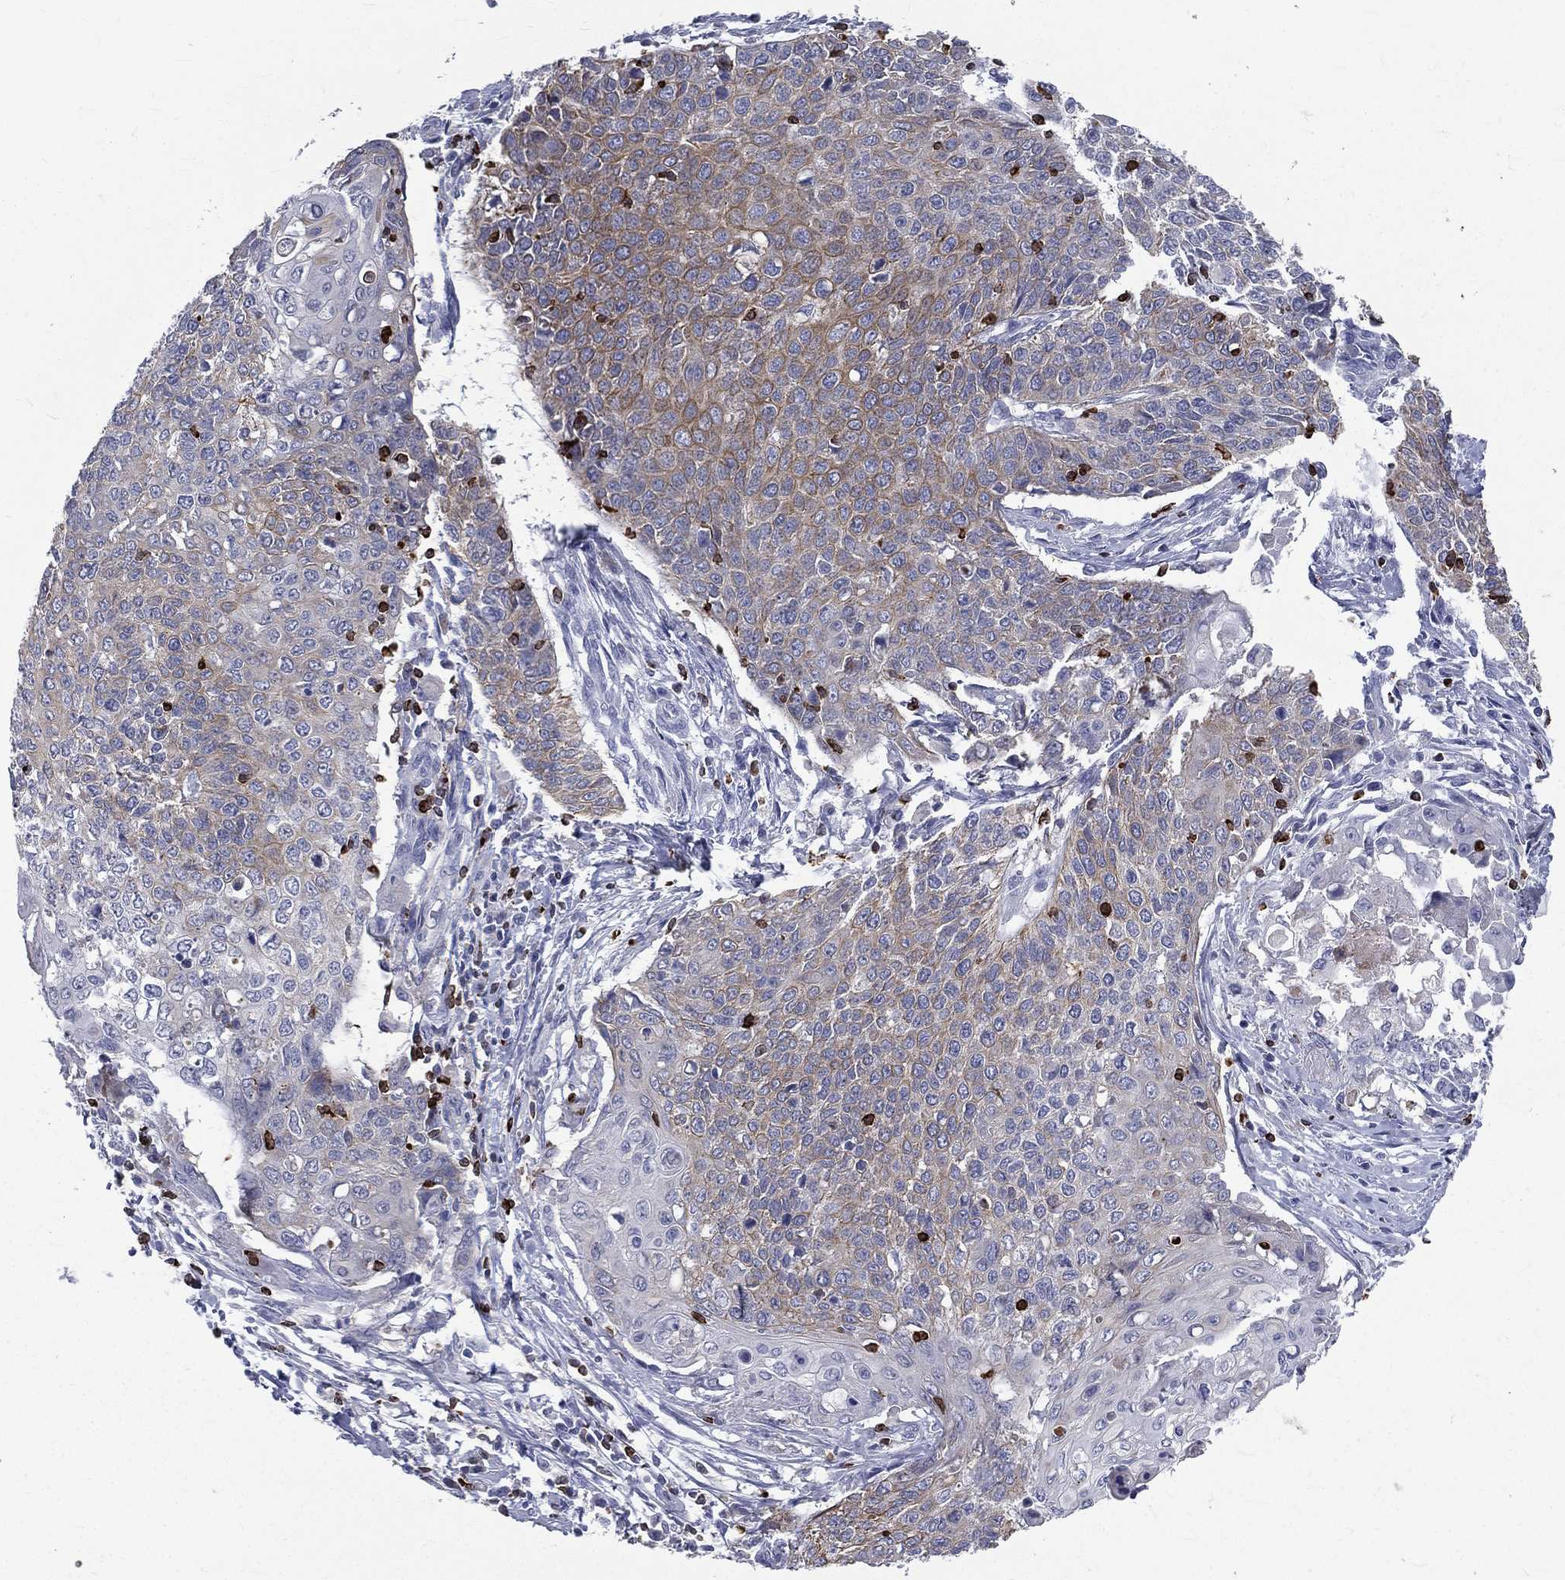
{"staining": {"intensity": "weak", "quantity": "<25%", "location": "cytoplasmic/membranous"}, "tissue": "cervical cancer", "cell_type": "Tumor cells", "image_type": "cancer", "snomed": [{"axis": "morphology", "description": "Squamous cell carcinoma, NOS"}, {"axis": "topography", "description": "Cervix"}], "caption": "This photomicrograph is of cervical cancer stained with IHC to label a protein in brown with the nuclei are counter-stained blue. There is no expression in tumor cells.", "gene": "CTSW", "patient": {"sex": "female", "age": 39}}